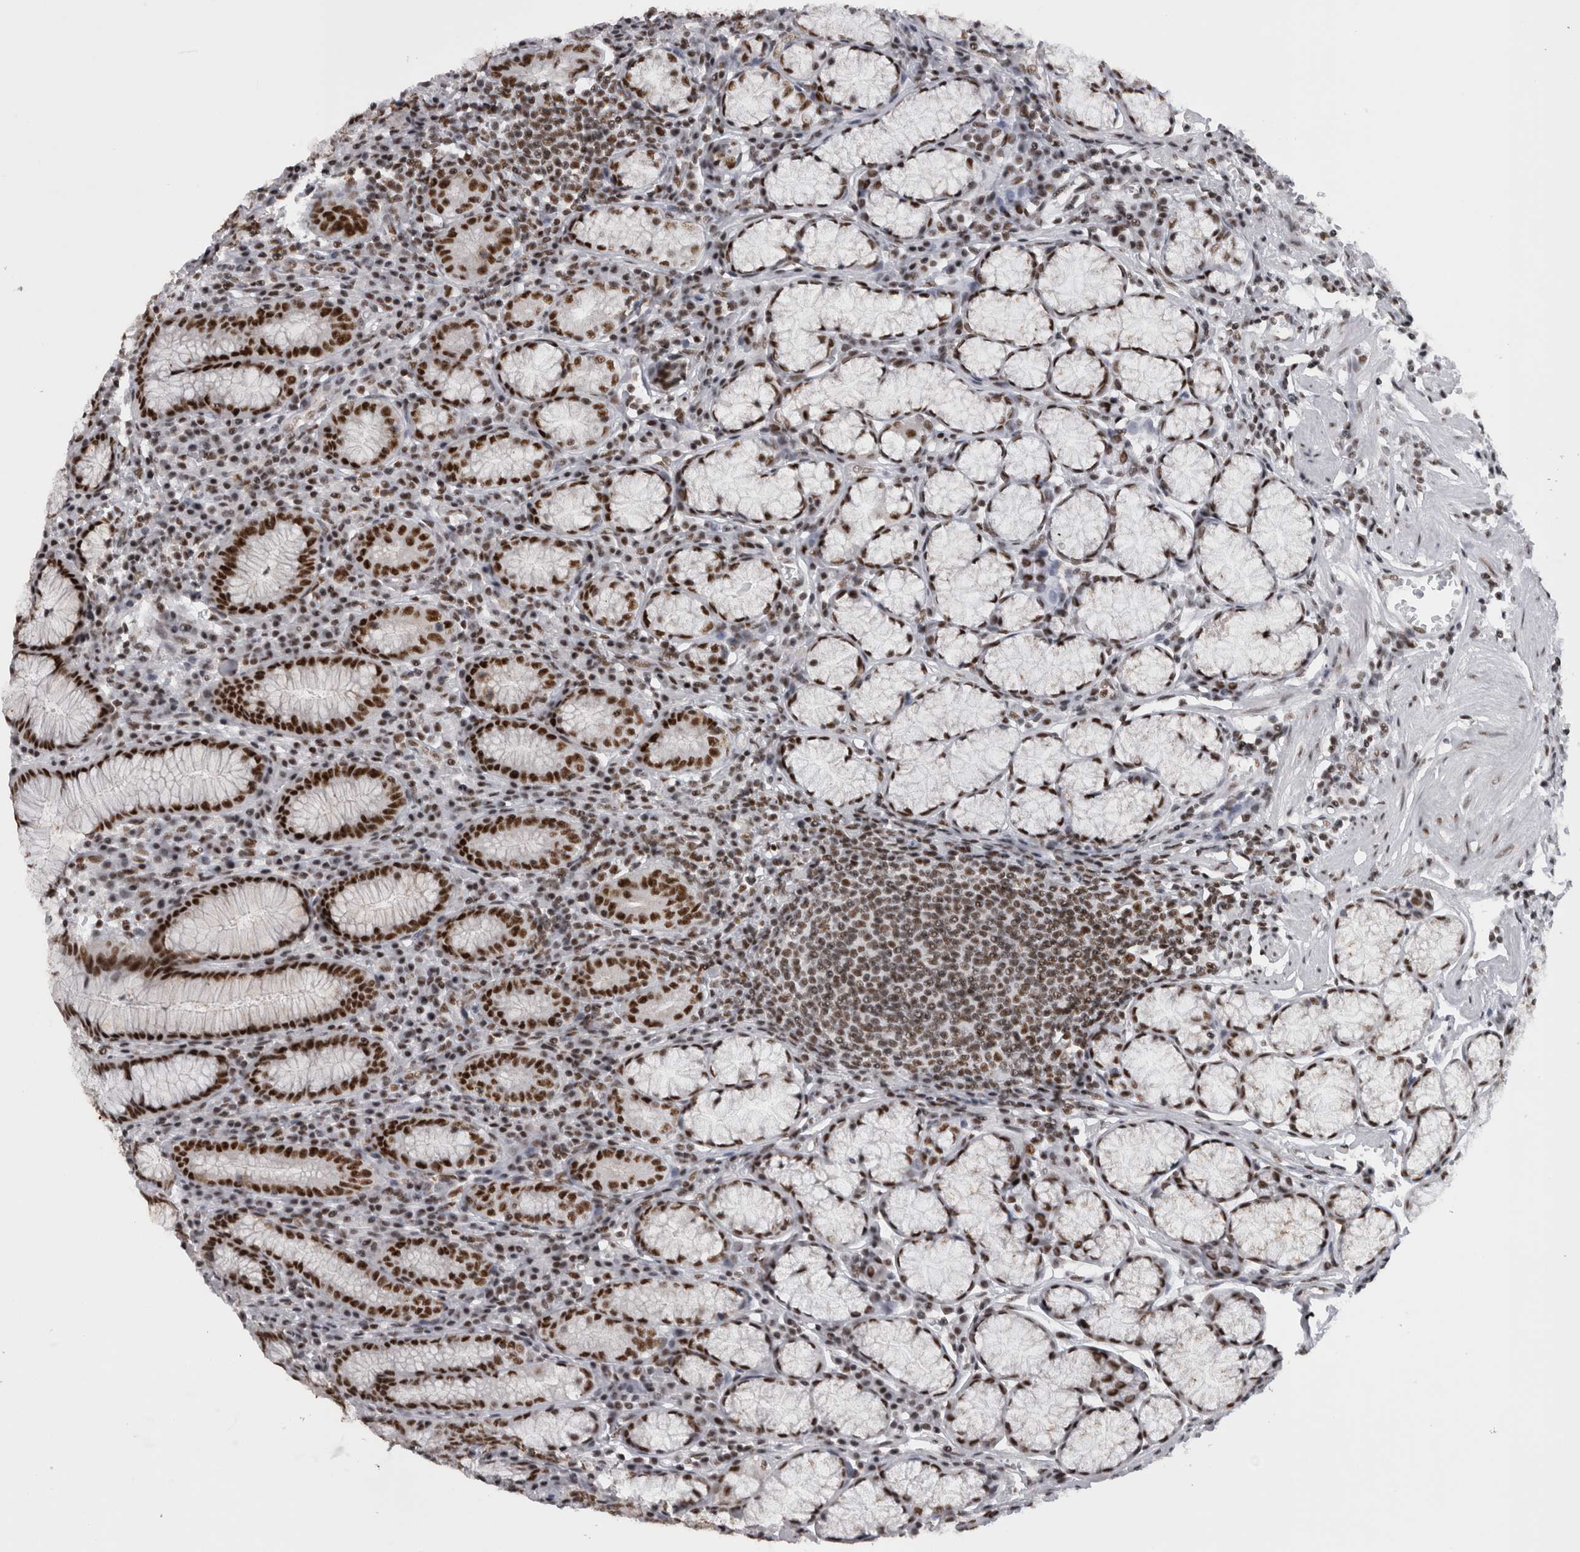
{"staining": {"intensity": "strong", "quantity": ">75%", "location": "nuclear"}, "tissue": "stomach", "cell_type": "Glandular cells", "image_type": "normal", "snomed": [{"axis": "morphology", "description": "Normal tissue, NOS"}, {"axis": "topography", "description": "Stomach"}], "caption": "Immunohistochemistry (DAB (3,3'-diaminobenzidine)) staining of normal stomach demonstrates strong nuclear protein positivity in about >75% of glandular cells. (DAB (3,3'-diaminobenzidine) = brown stain, brightfield microscopy at high magnification).", "gene": "CDK11A", "patient": {"sex": "male", "age": 55}}